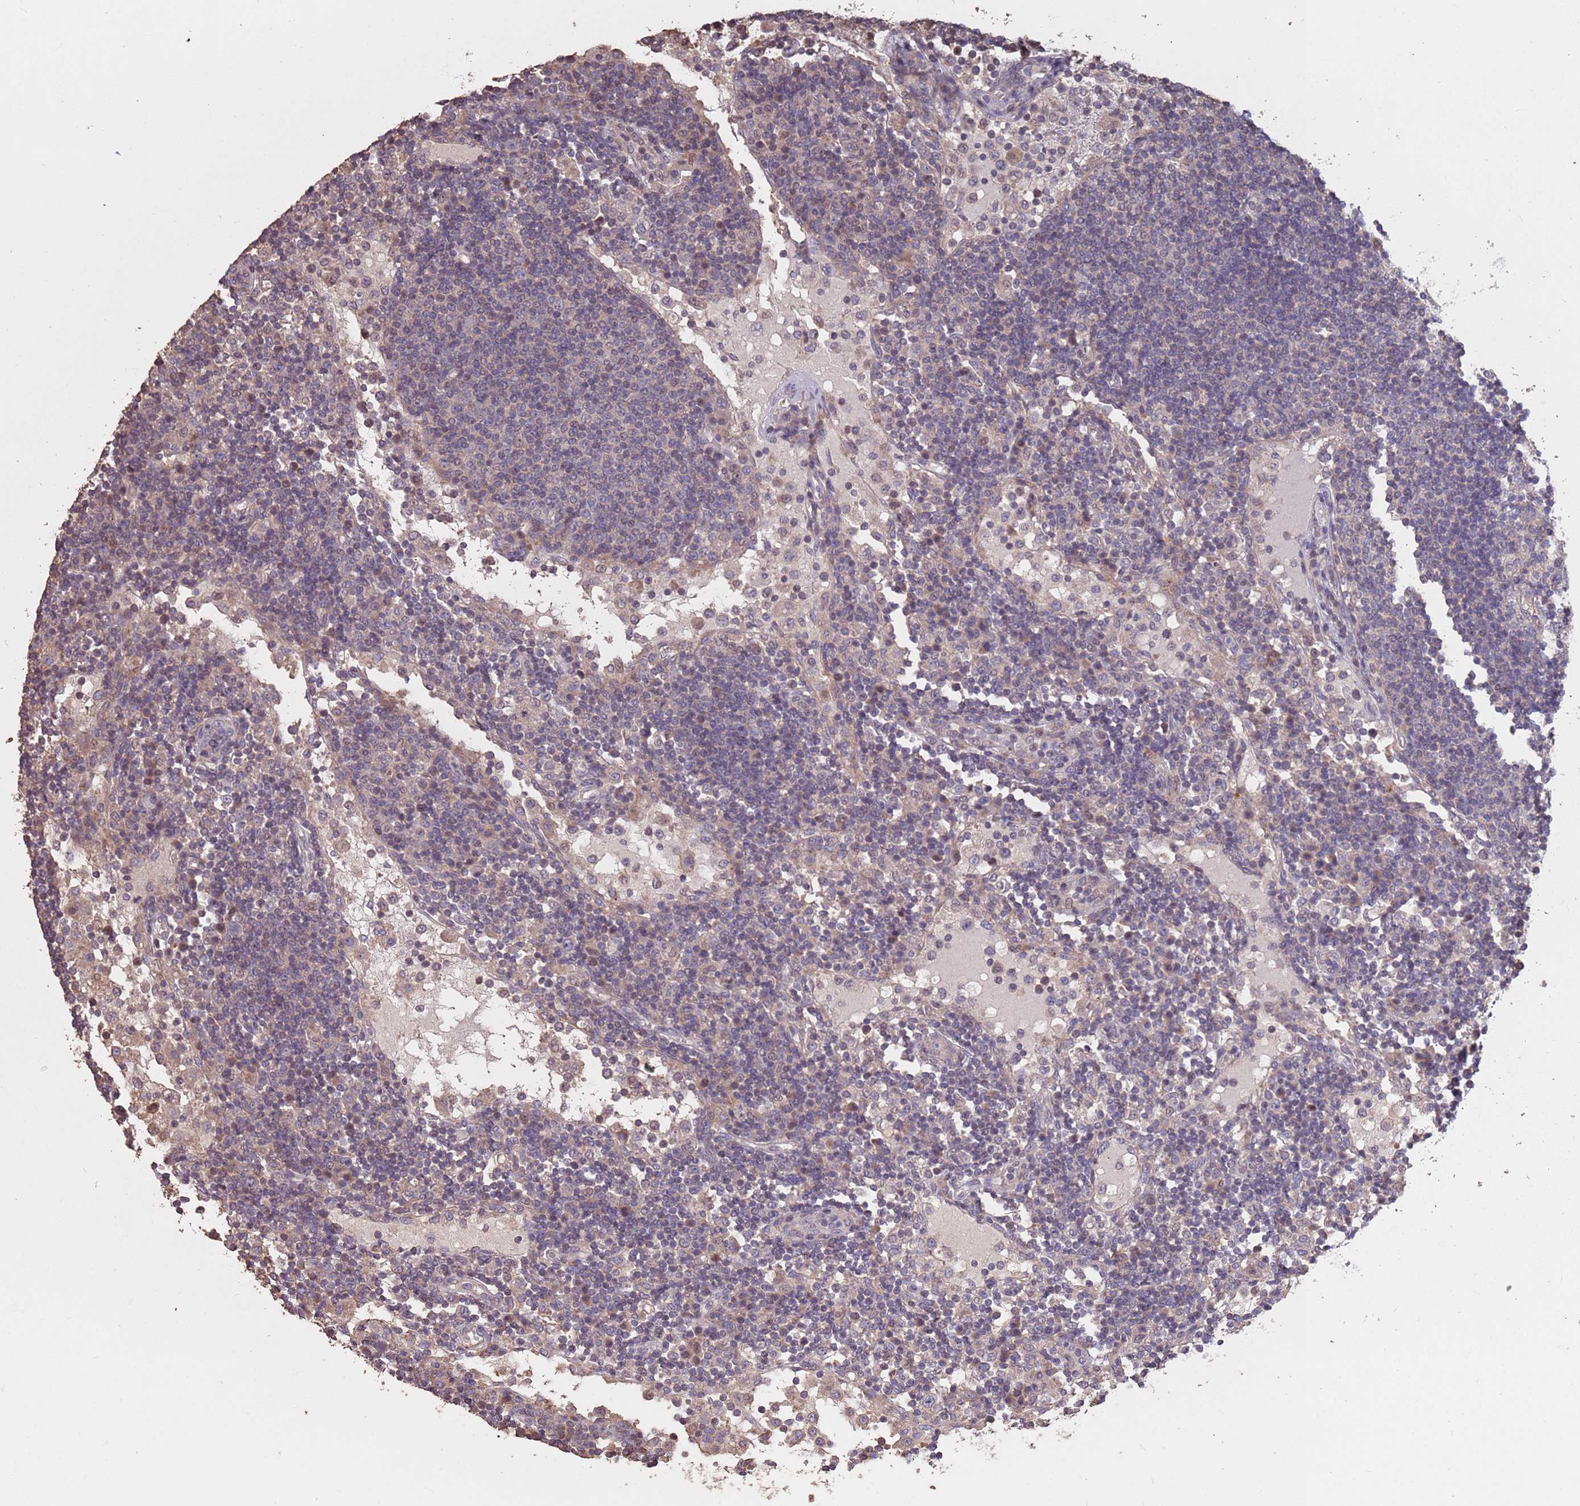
{"staining": {"intensity": "moderate", "quantity": ">75%", "location": "cytoplasmic/membranous"}, "tissue": "lymph node", "cell_type": "Germinal center cells", "image_type": "normal", "snomed": [{"axis": "morphology", "description": "Normal tissue, NOS"}, {"axis": "topography", "description": "Lymph node"}], "caption": "An IHC histopathology image of normal tissue is shown. Protein staining in brown highlights moderate cytoplasmic/membranous positivity in lymph node within germinal center cells. (Stains: DAB (3,3'-diaminobenzidine) in brown, nuclei in blue, Microscopy: brightfield microscopy at high magnification).", "gene": "MBD3L1", "patient": {"sex": "female", "age": 53}}